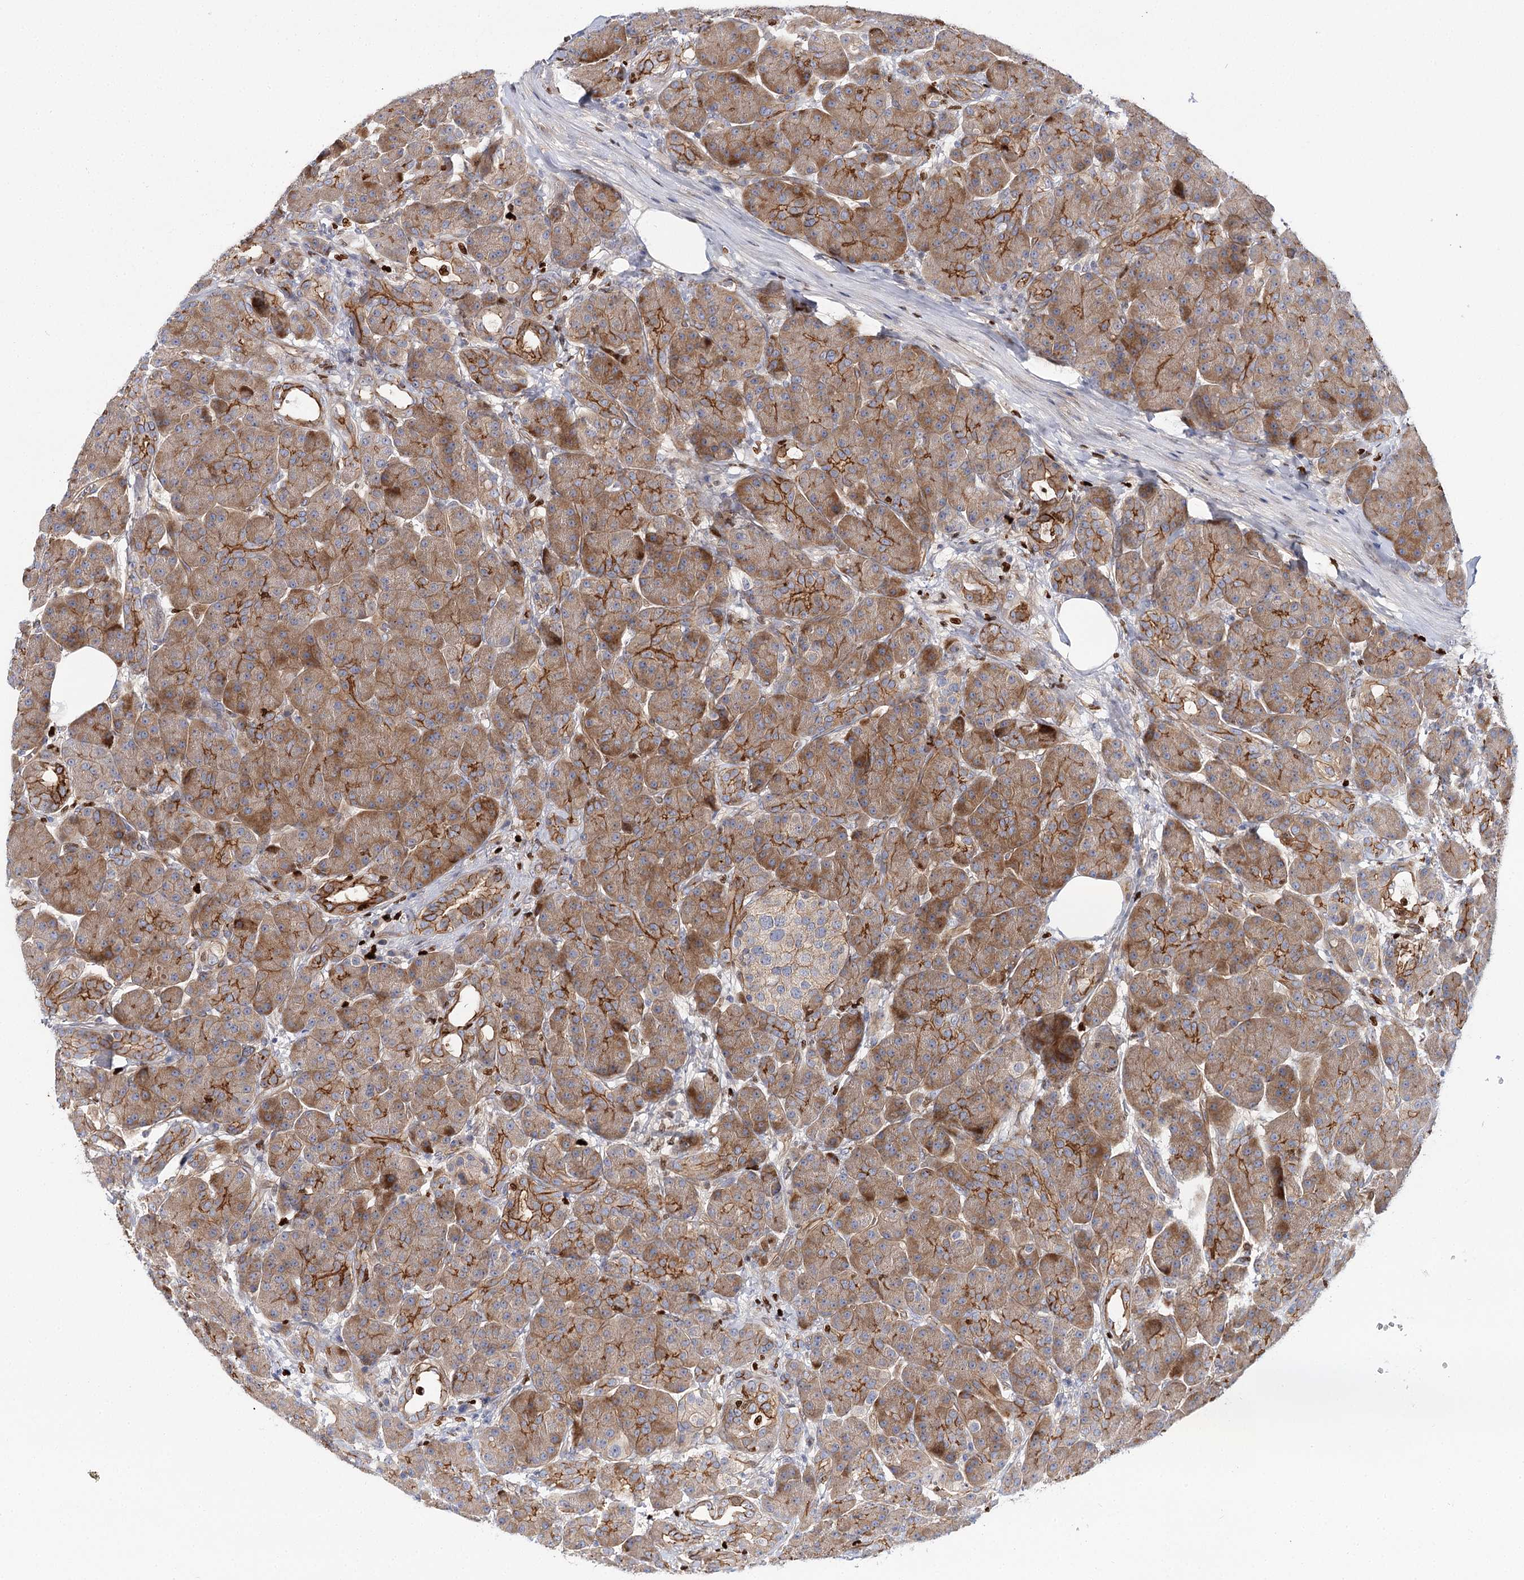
{"staining": {"intensity": "moderate", "quantity": ">75%", "location": "cytoplasmic/membranous"}, "tissue": "pancreas", "cell_type": "Exocrine glandular cells", "image_type": "normal", "snomed": [{"axis": "morphology", "description": "Normal tissue, NOS"}, {"axis": "topography", "description": "Pancreas"}], "caption": "The micrograph shows immunohistochemical staining of normal pancreas. There is moderate cytoplasmic/membranous staining is appreciated in about >75% of exocrine glandular cells. The staining is performed using DAB (3,3'-diaminobenzidine) brown chromogen to label protein expression. The nuclei are counter-stained blue using hematoxylin.", "gene": "C11orf52", "patient": {"sex": "male", "age": 63}}